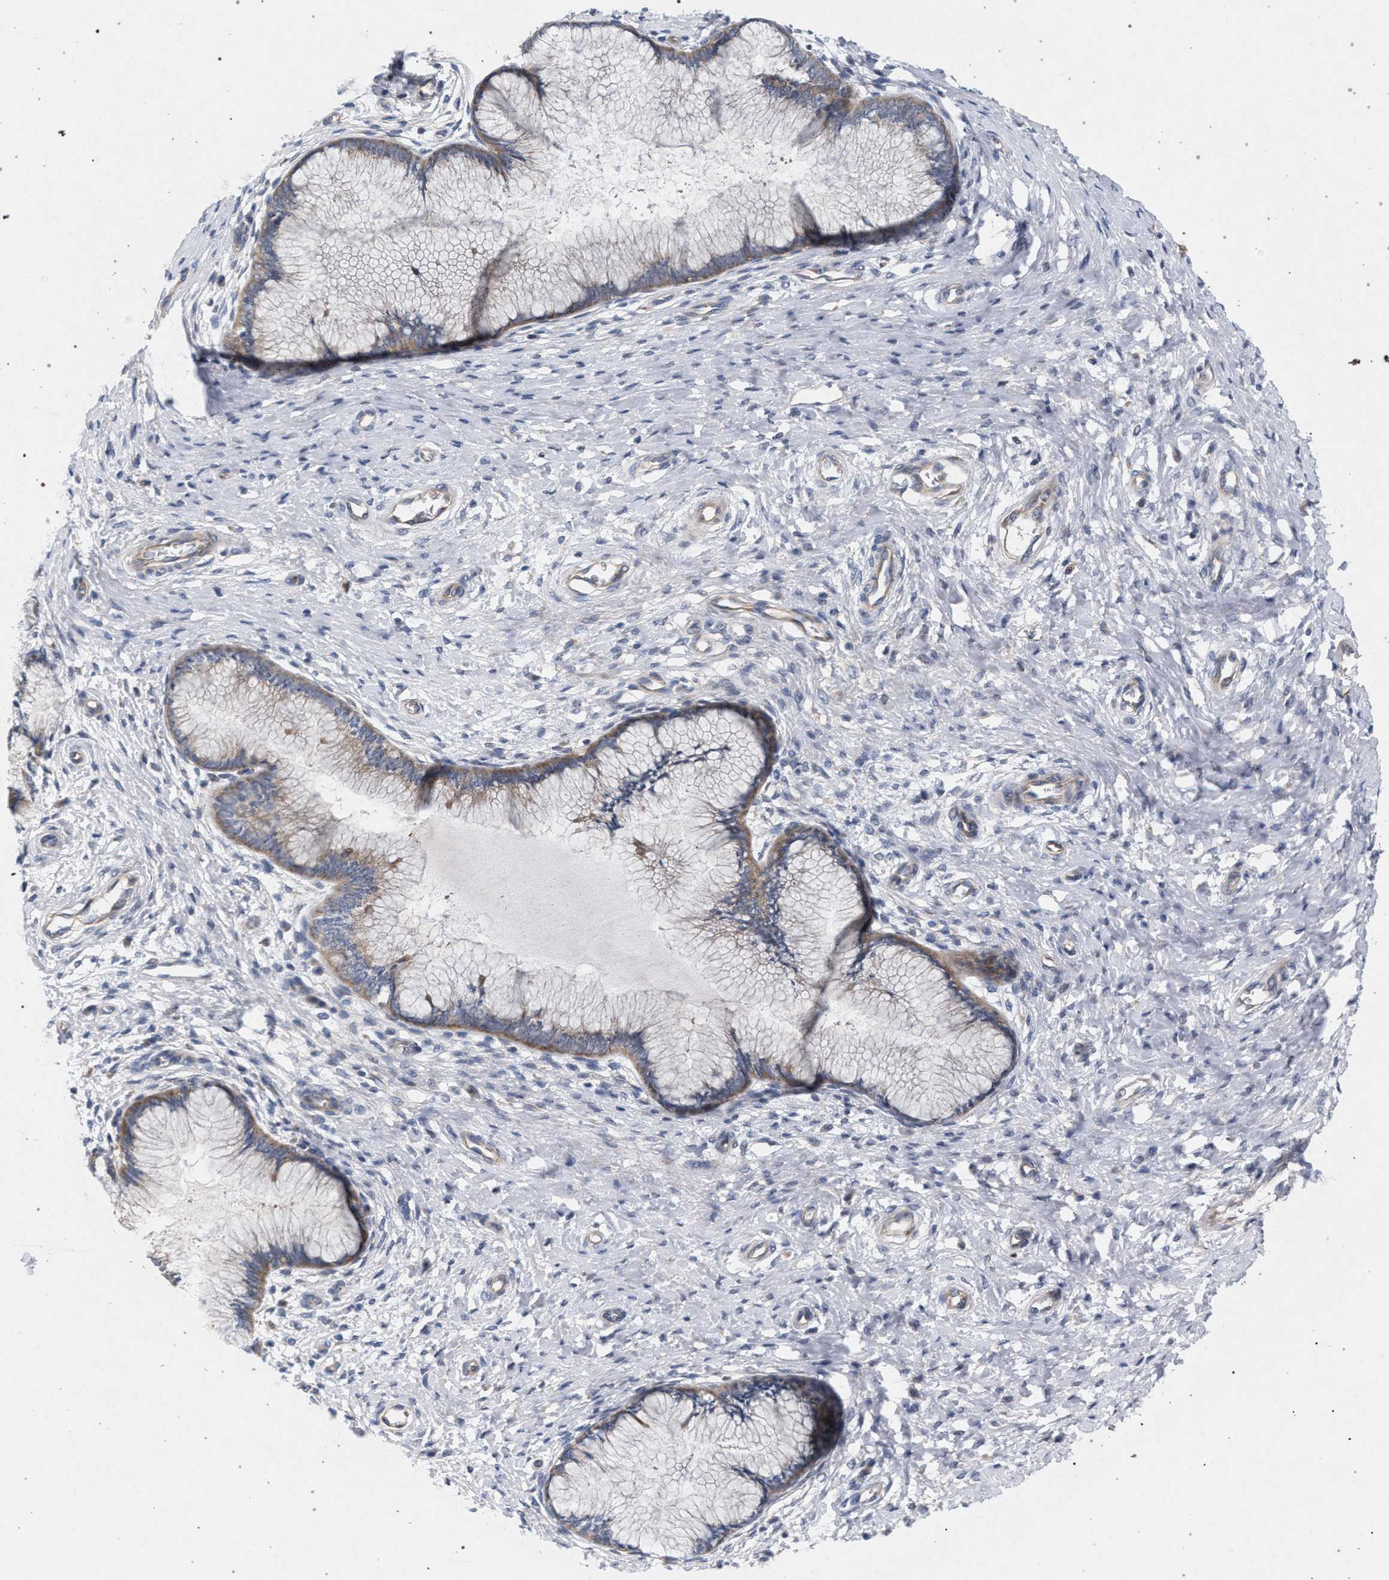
{"staining": {"intensity": "weak", "quantity": ">75%", "location": "cytoplasmic/membranous"}, "tissue": "cervix", "cell_type": "Glandular cells", "image_type": "normal", "snomed": [{"axis": "morphology", "description": "Normal tissue, NOS"}, {"axis": "topography", "description": "Cervix"}], "caption": "Immunohistochemistry (DAB) staining of unremarkable cervix demonstrates weak cytoplasmic/membranous protein expression in approximately >75% of glandular cells.", "gene": "MAMDC2", "patient": {"sex": "female", "age": 55}}